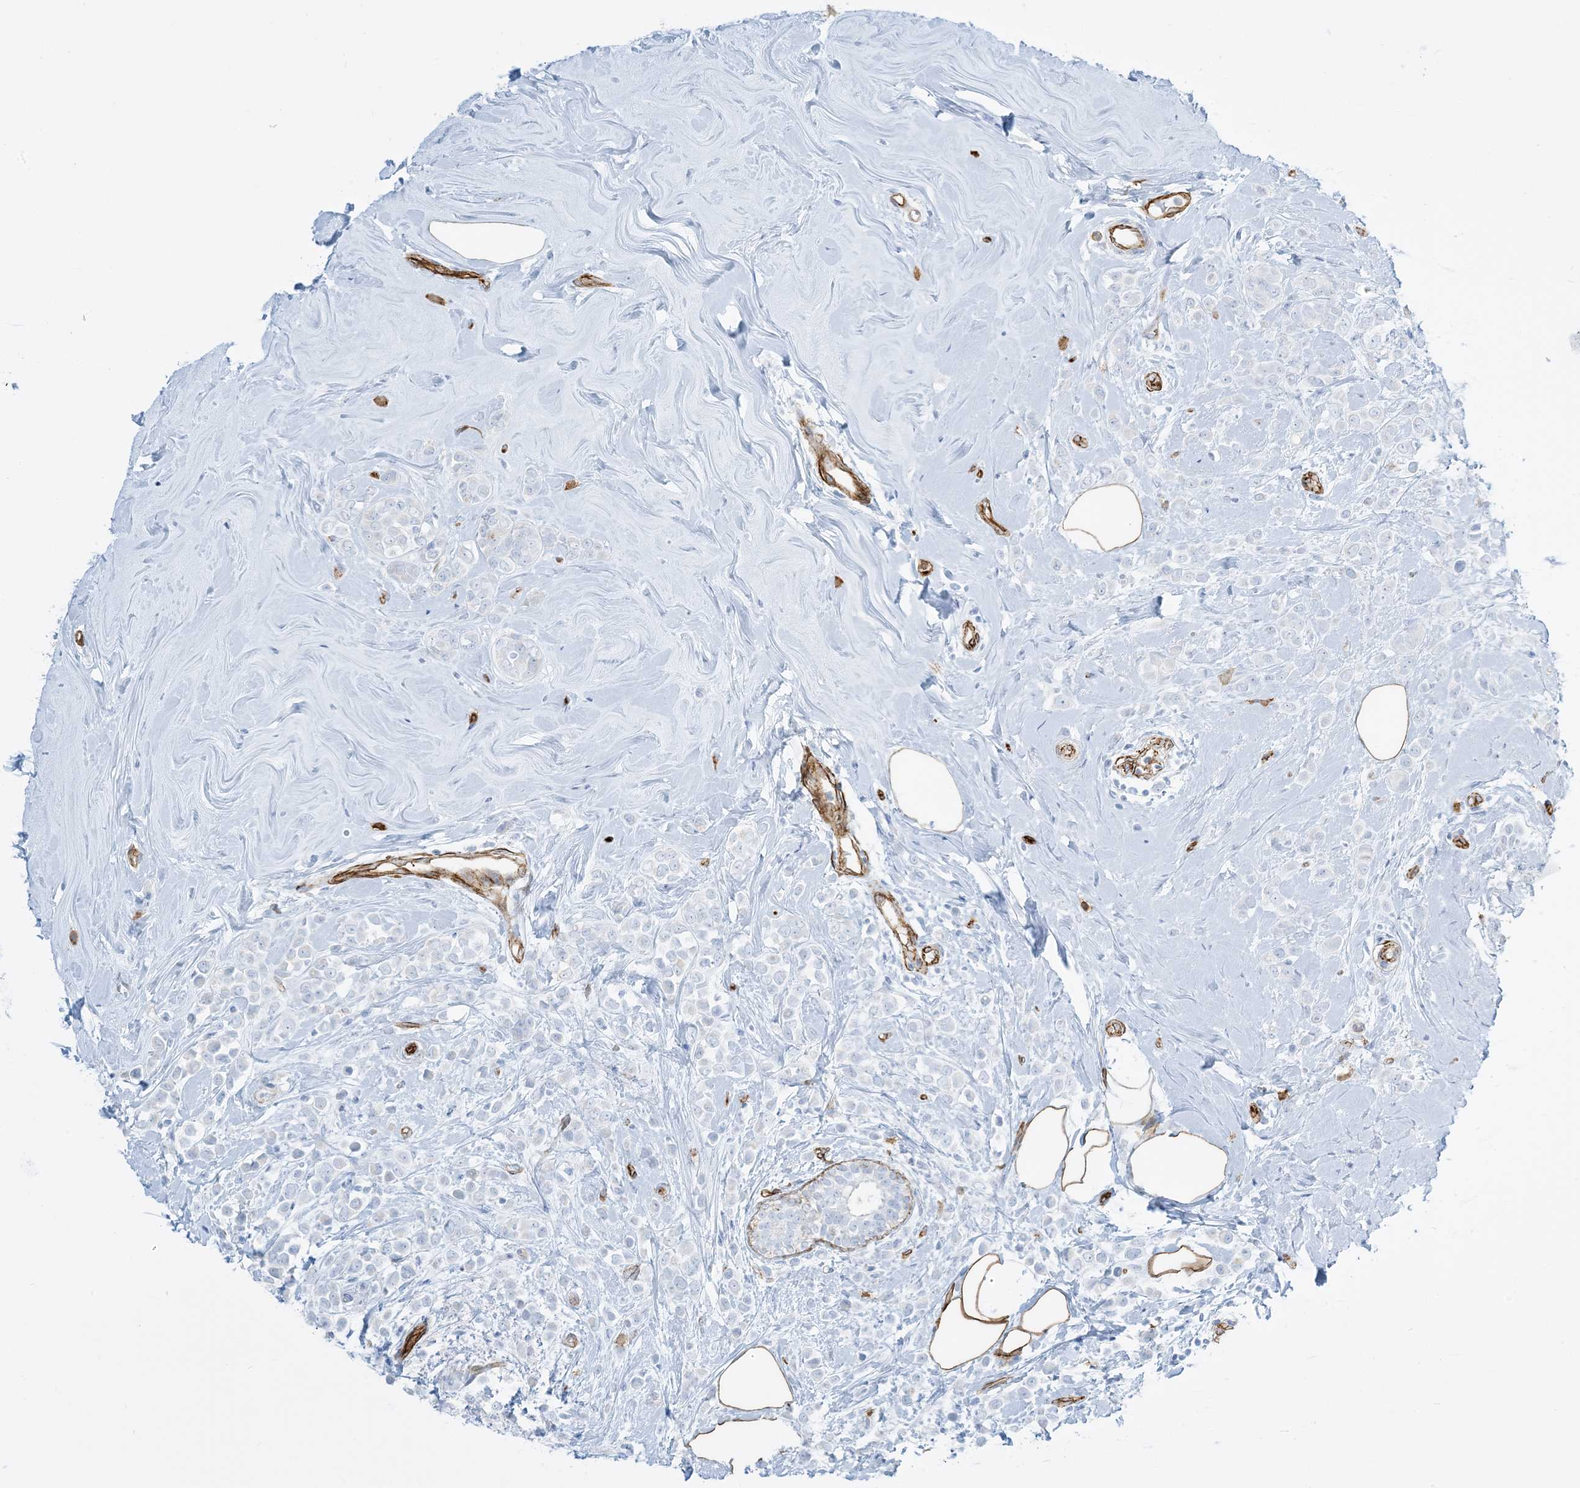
{"staining": {"intensity": "negative", "quantity": "none", "location": "none"}, "tissue": "breast cancer", "cell_type": "Tumor cells", "image_type": "cancer", "snomed": [{"axis": "morphology", "description": "Lobular carcinoma"}, {"axis": "topography", "description": "Breast"}], "caption": "Immunohistochemical staining of breast cancer exhibits no significant positivity in tumor cells.", "gene": "EPS8L3", "patient": {"sex": "female", "age": 47}}